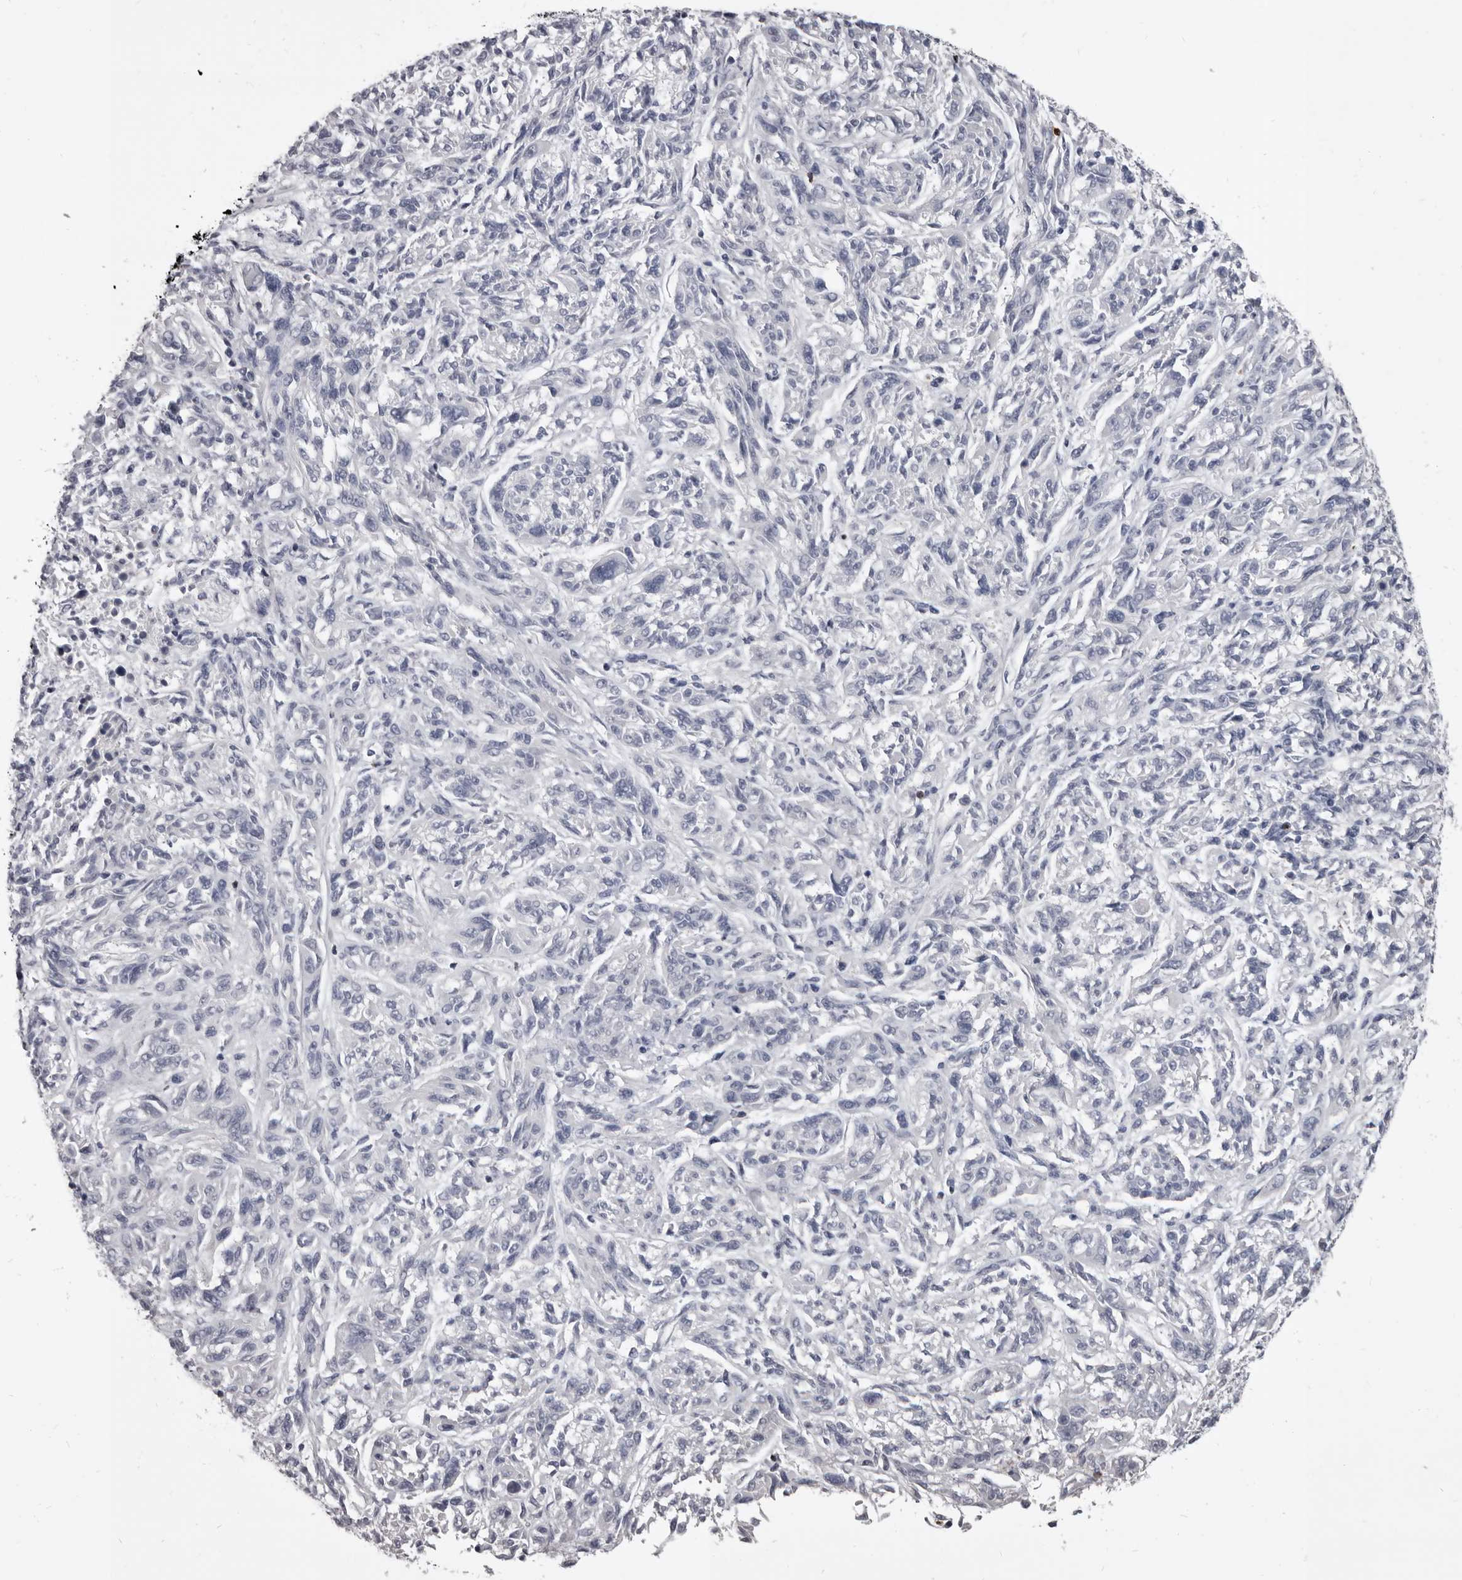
{"staining": {"intensity": "negative", "quantity": "none", "location": "none"}, "tissue": "melanoma", "cell_type": "Tumor cells", "image_type": "cancer", "snomed": [{"axis": "morphology", "description": "Malignant melanoma, NOS"}, {"axis": "topography", "description": "Skin"}], "caption": "This is a photomicrograph of immunohistochemistry (IHC) staining of melanoma, which shows no staining in tumor cells.", "gene": "GZMH", "patient": {"sex": "male", "age": 53}}